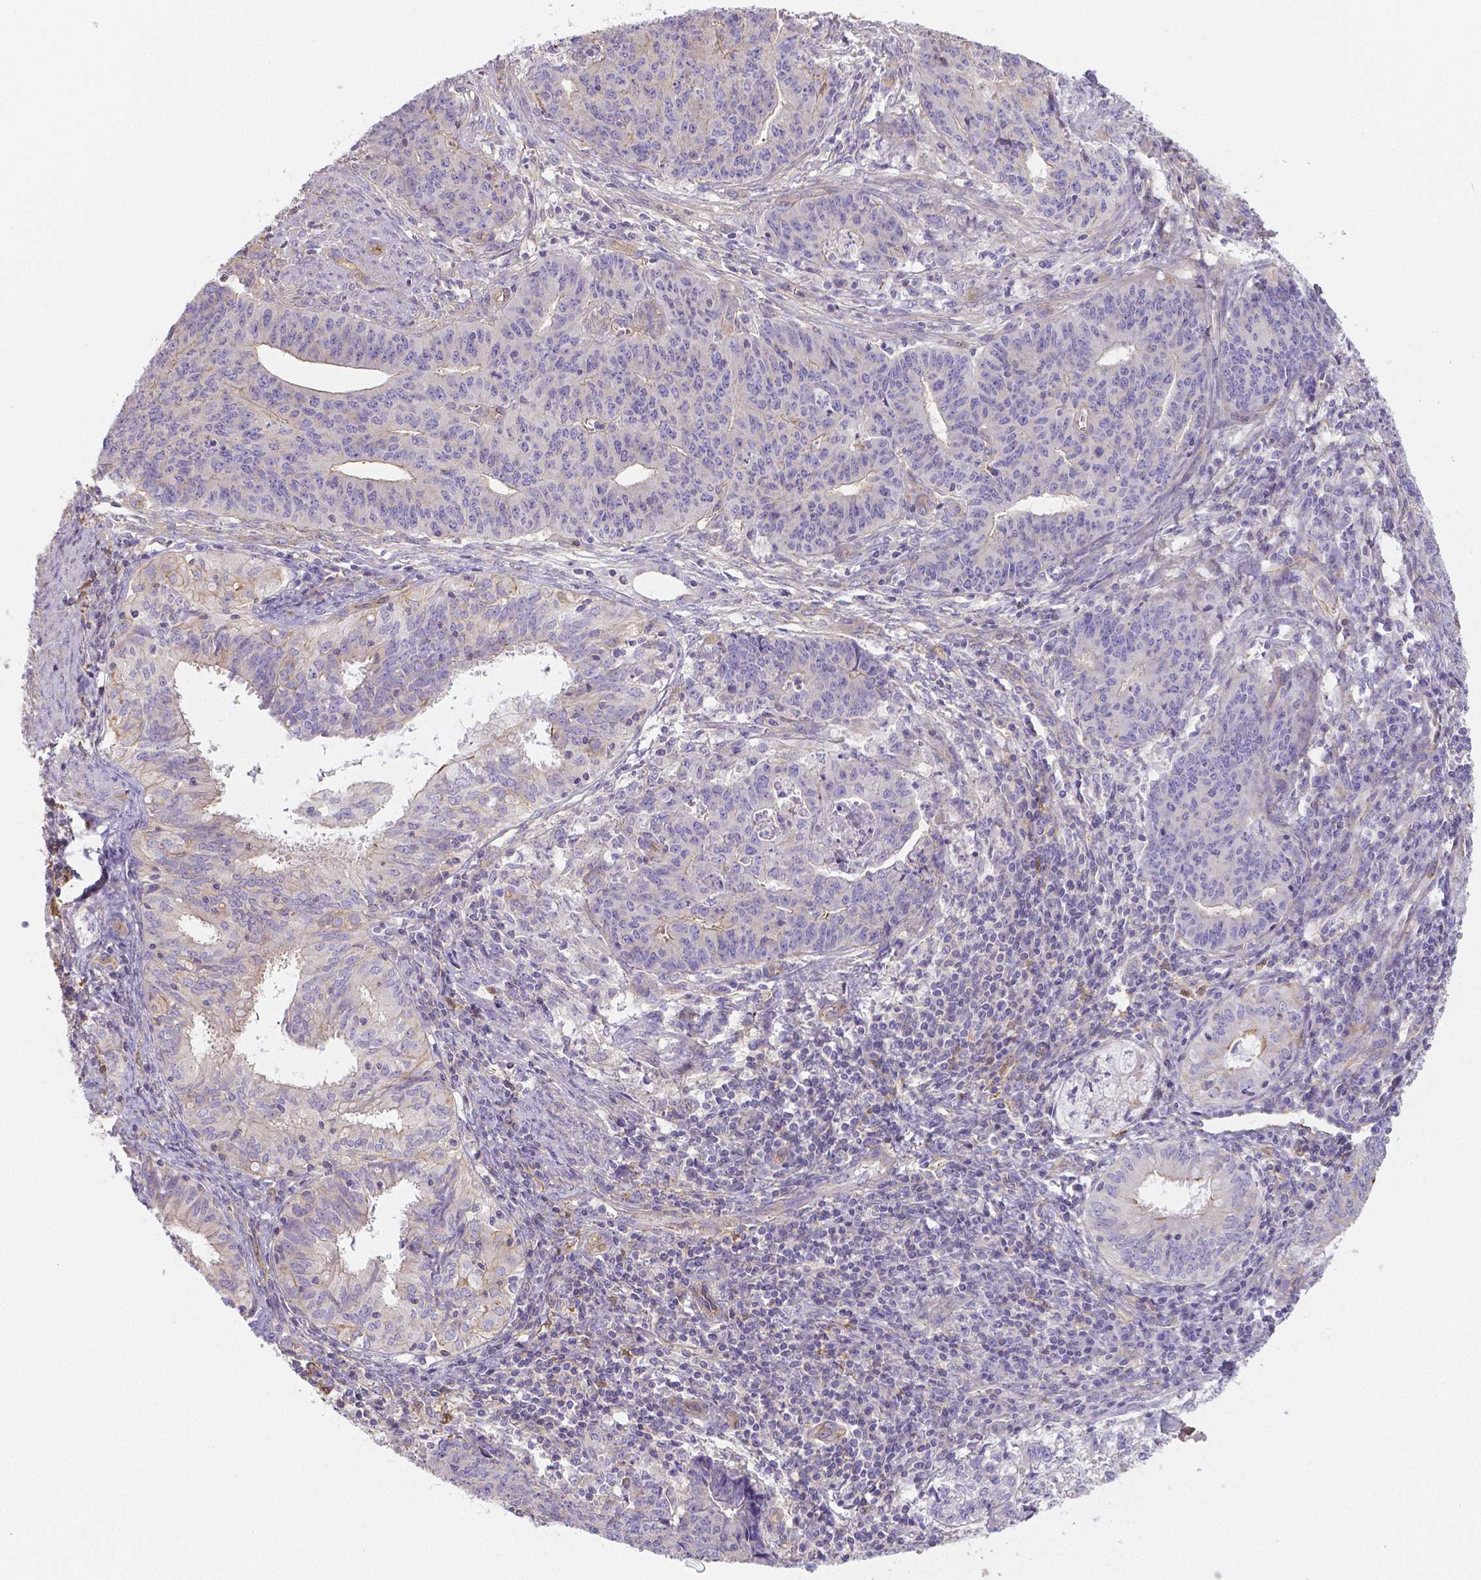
{"staining": {"intensity": "negative", "quantity": "none", "location": "none"}, "tissue": "endometrial cancer", "cell_type": "Tumor cells", "image_type": "cancer", "snomed": [{"axis": "morphology", "description": "Adenocarcinoma, NOS"}, {"axis": "topography", "description": "Endometrium"}], "caption": "Immunohistochemistry photomicrograph of endometrial cancer stained for a protein (brown), which displays no staining in tumor cells. Brightfield microscopy of immunohistochemistry (IHC) stained with DAB (3,3'-diaminobenzidine) (brown) and hematoxylin (blue), captured at high magnification.", "gene": "CRMP1", "patient": {"sex": "female", "age": 59}}